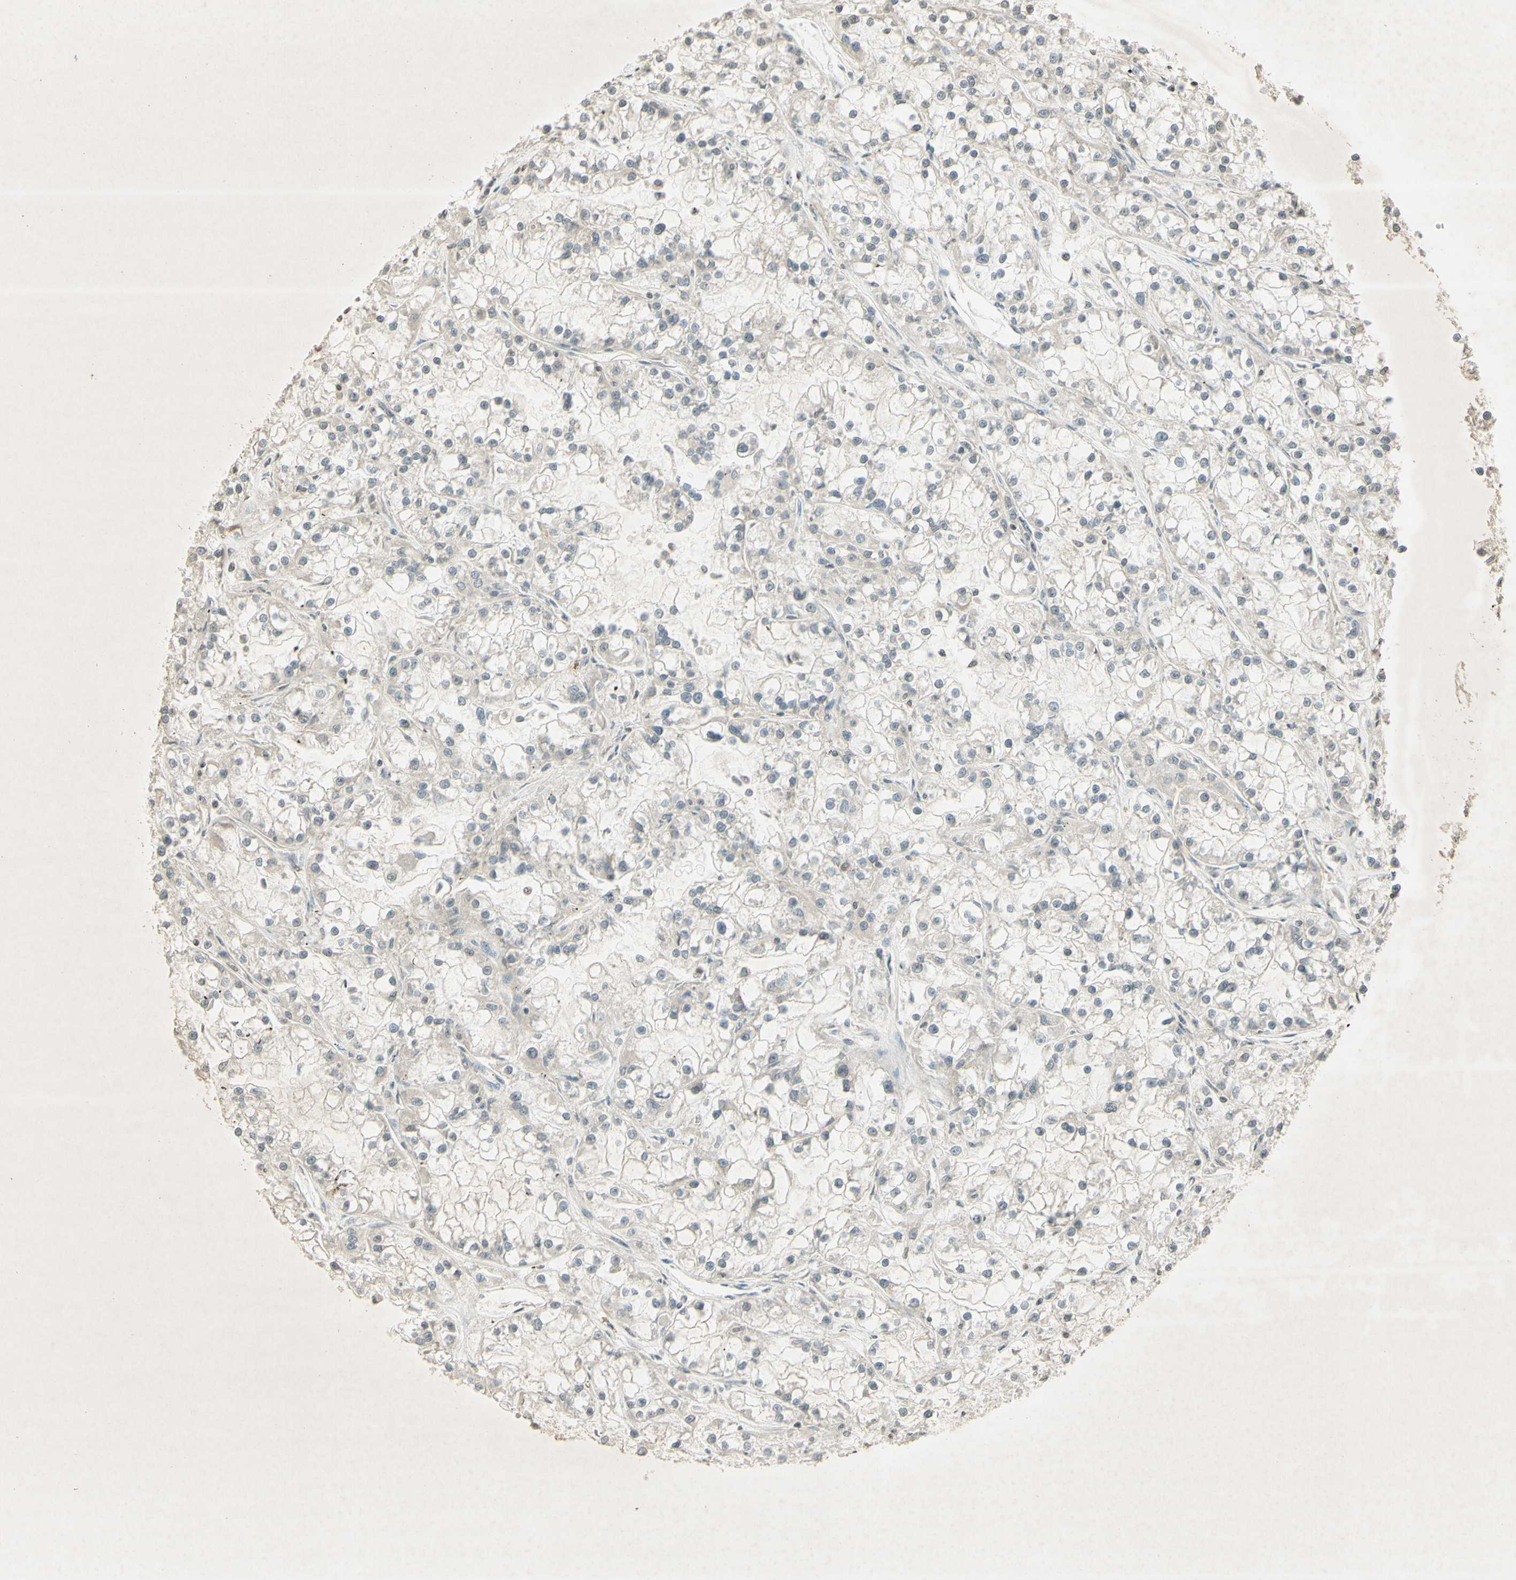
{"staining": {"intensity": "negative", "quantity": "none", "location": "none"}, "tissue": "renal cancer", "cell_type": "Tumor cells", "image_type": "cancer", "snomed": [{"axis": "morphology", "description": "Adenocarcinoma, NOS"}, {"axis": "topography", "description": "Kidney"}], "caption": "Immunohistochemical staining of human renal cancer demonstrates no significant positivity in tumor cells.", "gene": "GLI1", "patient": {"sex": "female", "age": 52}}